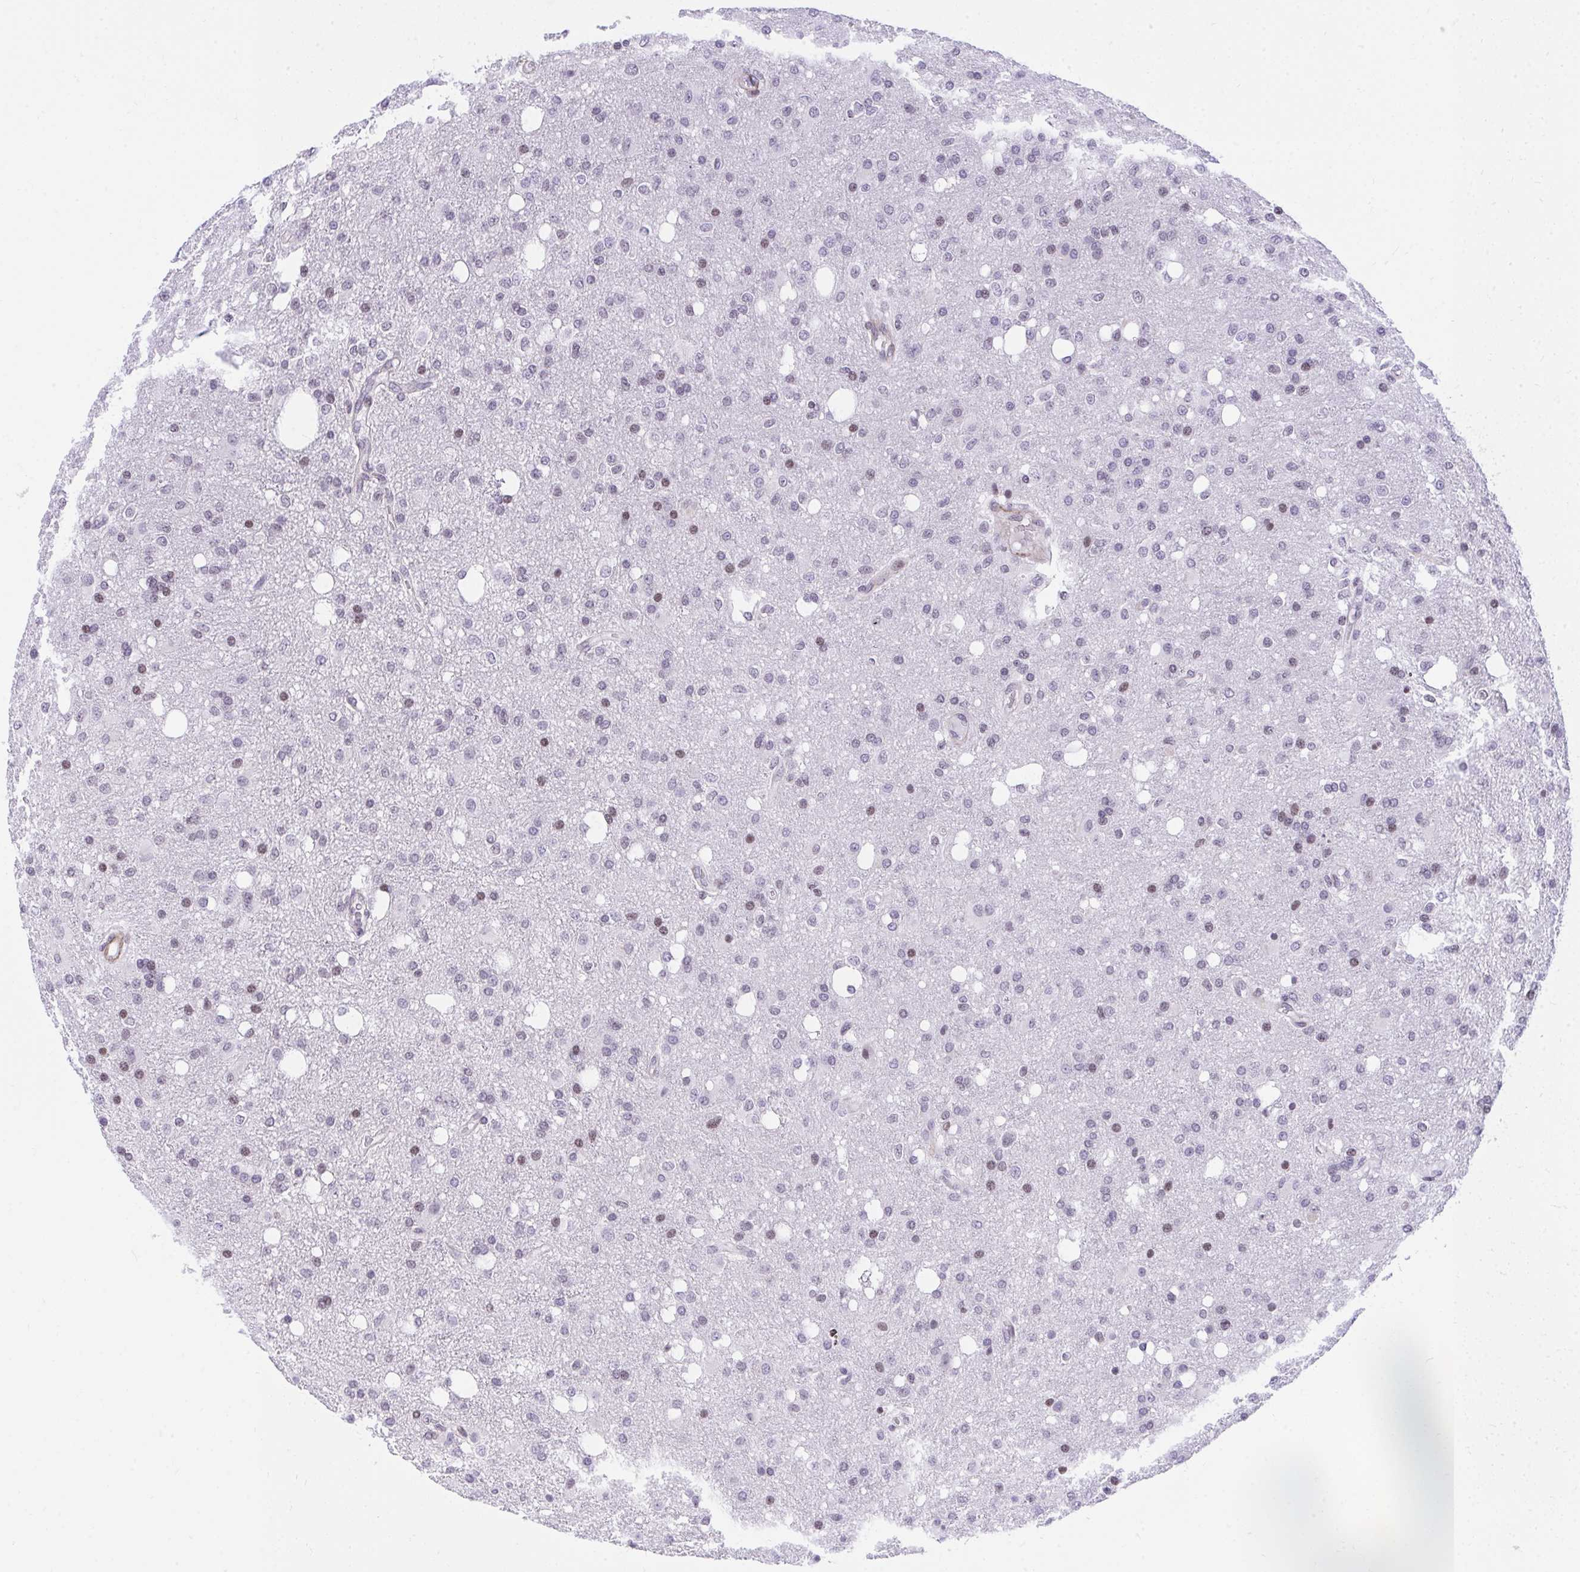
{"staining": {"intensity": "moderate", "quantity": "<25%", "location": "nuclear"}, "tissue": "glioma", "cell_type": "Tumor cells", "image_type": "cancer", "snomed": [{"axis": "morphology", "description": "Glioma, malignant, Low grade"}, {"axis": "topography", "description": "Brain"}], "caption": "Protein staining of glioma tissue shows moderate nuclear positivity in approximately <25% of tumor cells.", "gene": "KCNN4", "patient": {"sex": "female", "age": 58}}